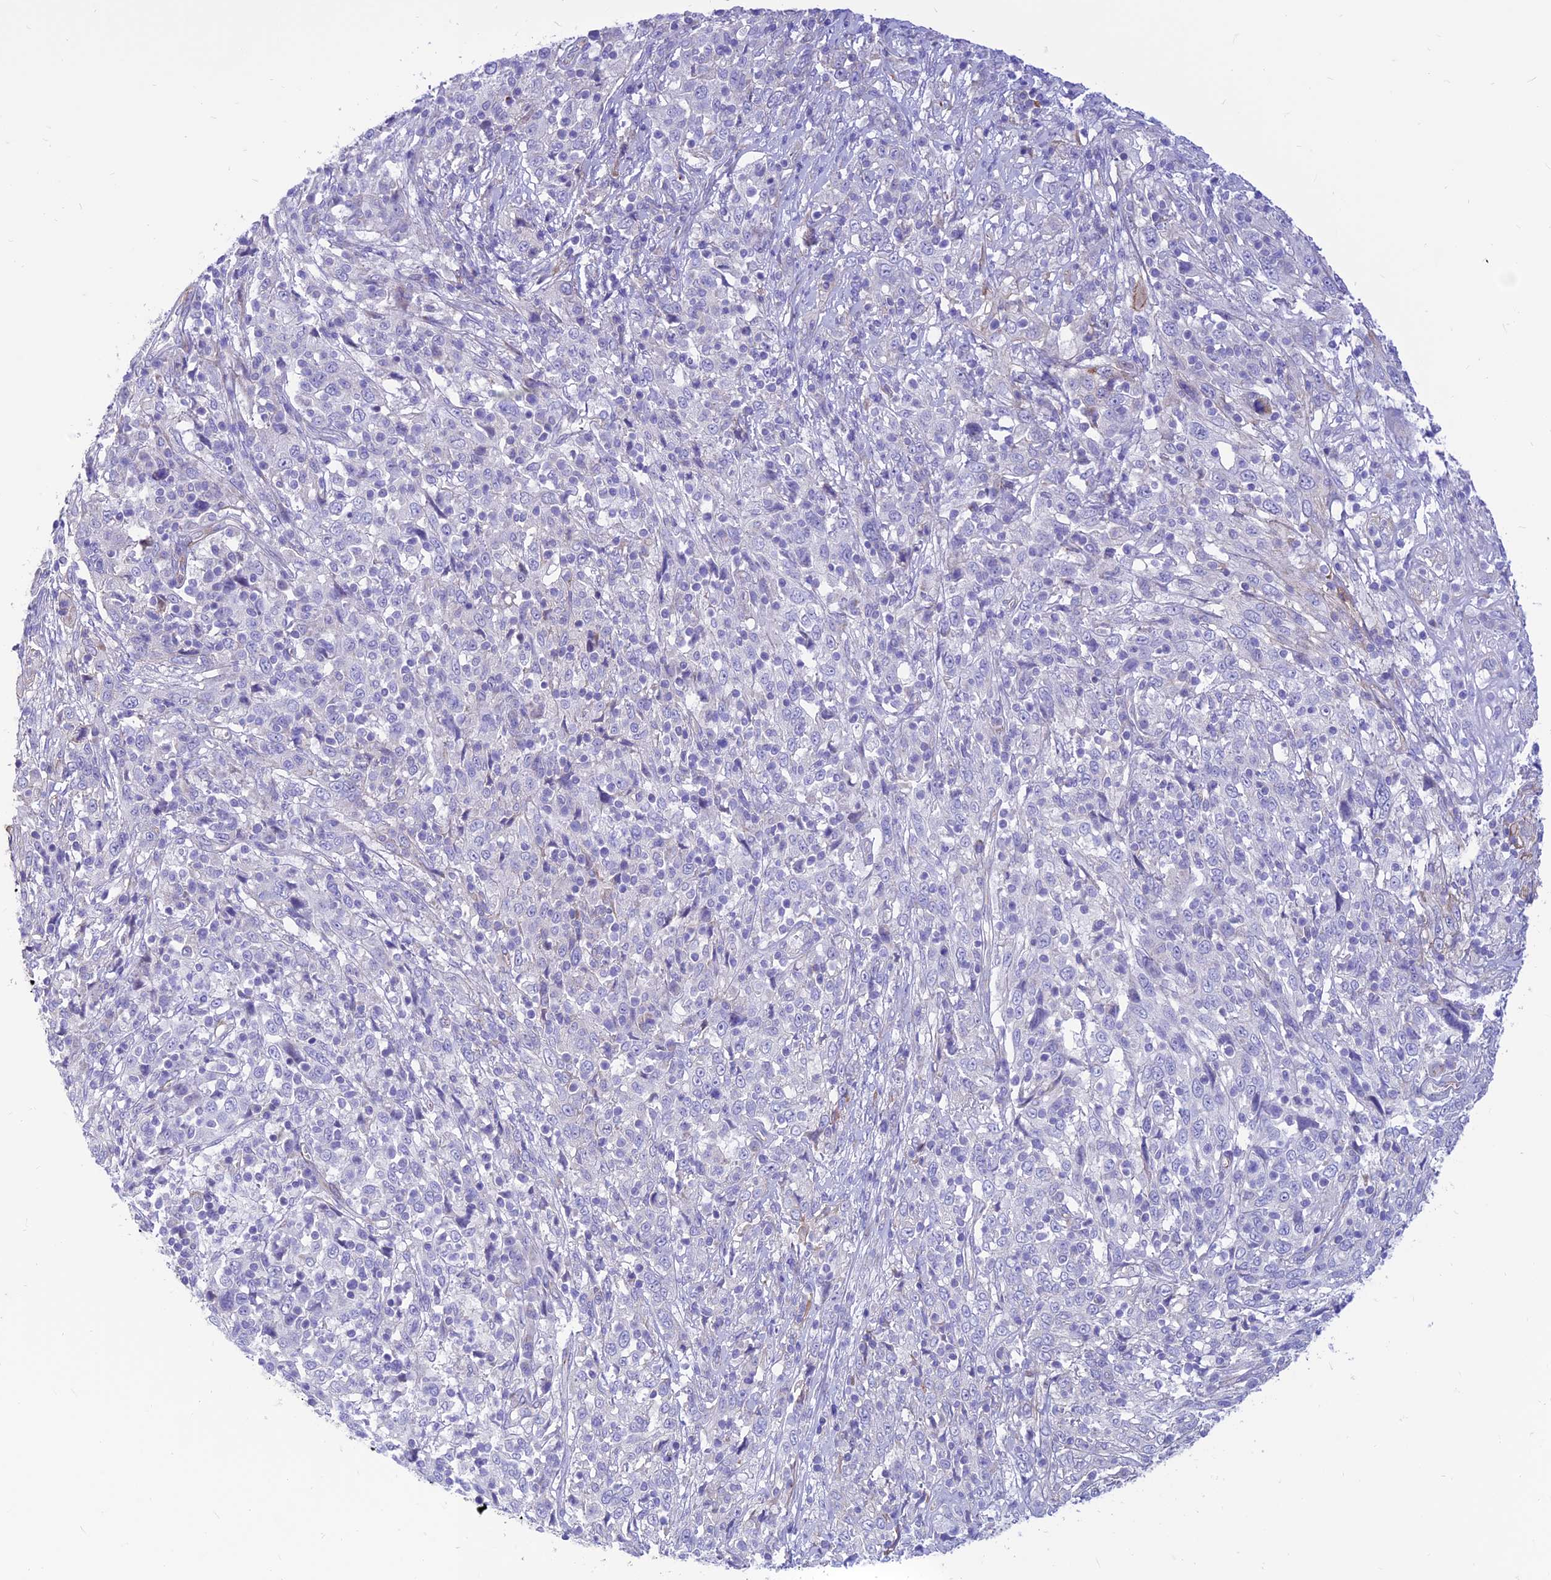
{"staining": {"intensity": "negative", "quantity": "none", "location": "none"}, "tissue": "cervical cancer", "cell_type": "Tumor cells", "image_type": "cancer", "snomed": [{"axis": "morphology", "description": "Squamous cell carcinoma, NOS"}, {"axis": "topography", "description": "Cervix"}], "caption": "High magnification brightfield microscopy of cervical cancer (squamous cell carcinoma) stained with DAB (brown) and counterstained with hematoxylin (blue): tumor cells show no significant positivity.", "gene": "FAM186B", "patient": {"sex": "female", "age": 46}}